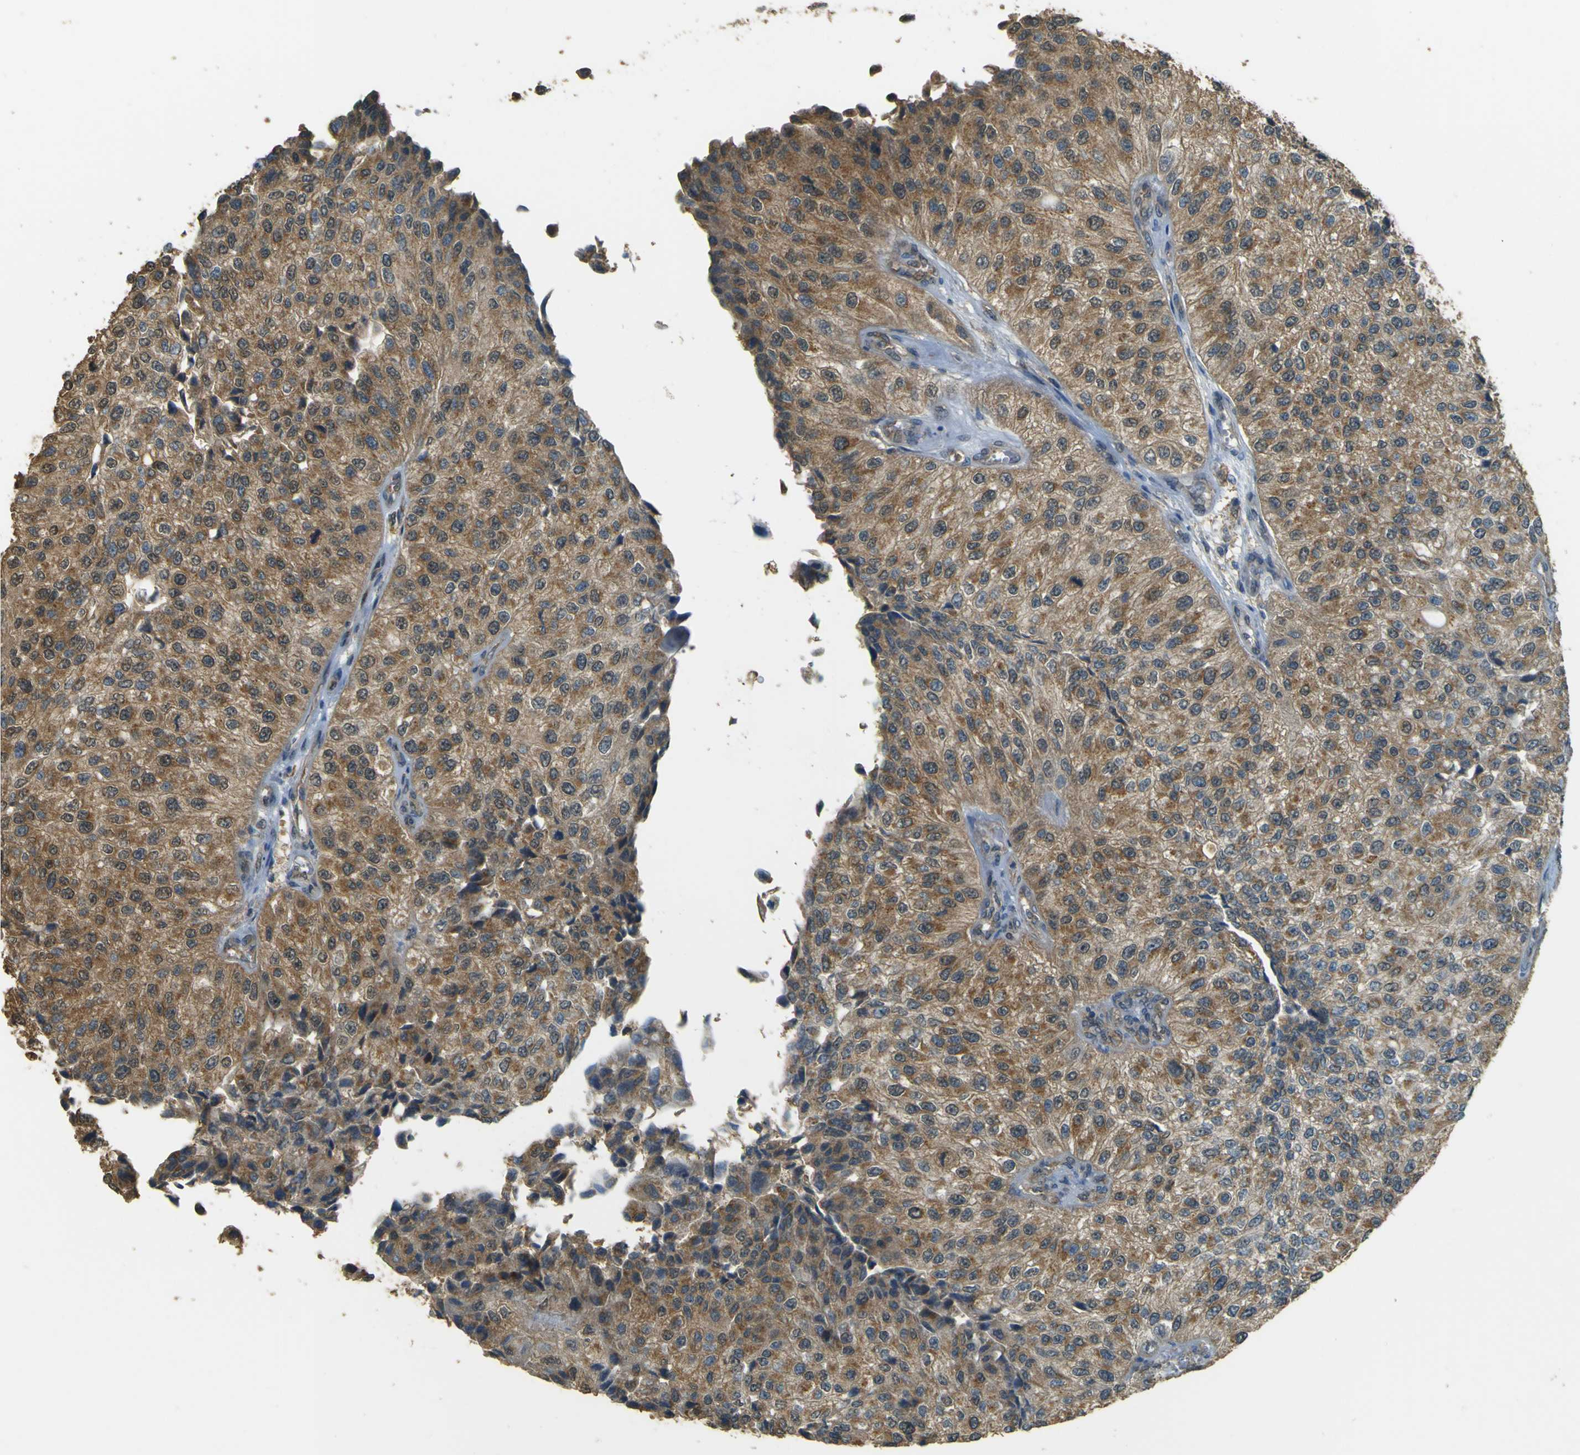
{"staining": {"intensity": "moderate", "quantity": ">75%", "location": "cytoplasmic/membranous,nuclear"}, "tissue": "urothelial cancer", "cell_type": "Tumor cells", "image_type": "cancer", "snomed": [{"axis": "morphology", "description": "Urothelial carcinoma, High grade"}, {"axis": "topography", "description": "Kidney"}, {"axis": "topography", "description": "Urinary bladder"}], "caption": "An IHC histopathology image of neoplastic tissue is shown. Protein staining in brown highlights moderate cytoplasmic/membranous and nuclear positivity in urothelial carcinoma (high-grade) within tumor cells. (IHC, brightfield microscopy, high magnification).", "gene": "GOLGA1", "patient": {"sex": "male", "age": 77}}